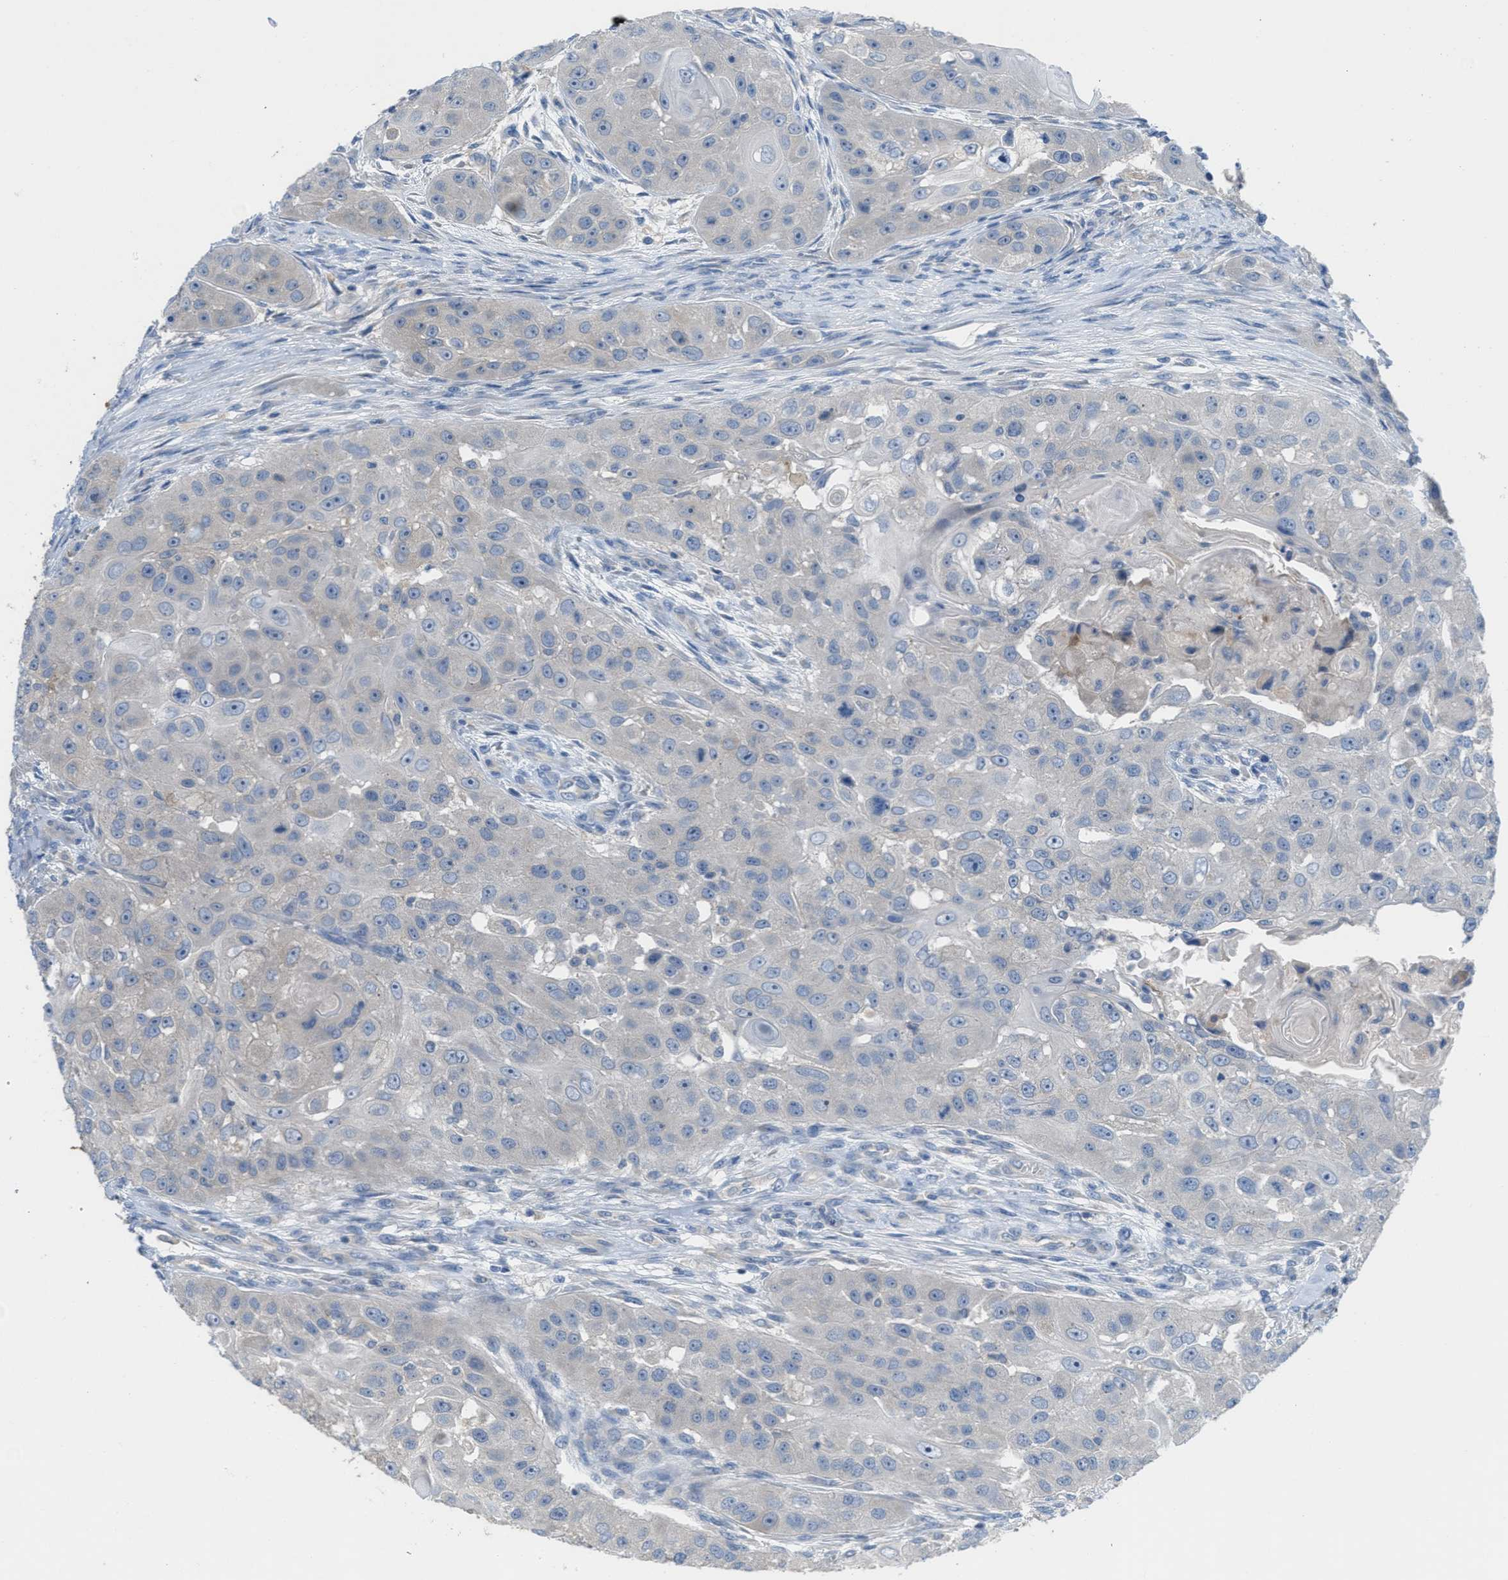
{"staining": {"intensity": "negative", "quantity": "none", "location": "none"}, "tissue": "head and neck cancer", "cell_type": "Tumor cells", "image_type": "cancer", "snomed": [{"axis": "morphology", "description": "Normal tissue, NOS"}, {"axis": "morphology", "description": "Squamous cell carcinoma, NOS"}, {"axis": "topography", "description": "Skeletal muscle"}, {"axis": "topography", "description": "Head-Neck"}], "caption": "Immunohistochemistry (IHC) image of neoplastic tissue: head and neck squamous cell carcinoma stained with DAB (3,3'-diaminobenzidine) shows no significant protein staining in tumor cells. Brightfield microscopy of immunohistochemistry stained with DAB (3,3'-diaminobenzidine) (brown) and hematoxylin (blue), captured at high magnification.", "gene": "UBA5", "patient": {"sex": "male", "age": 51}}